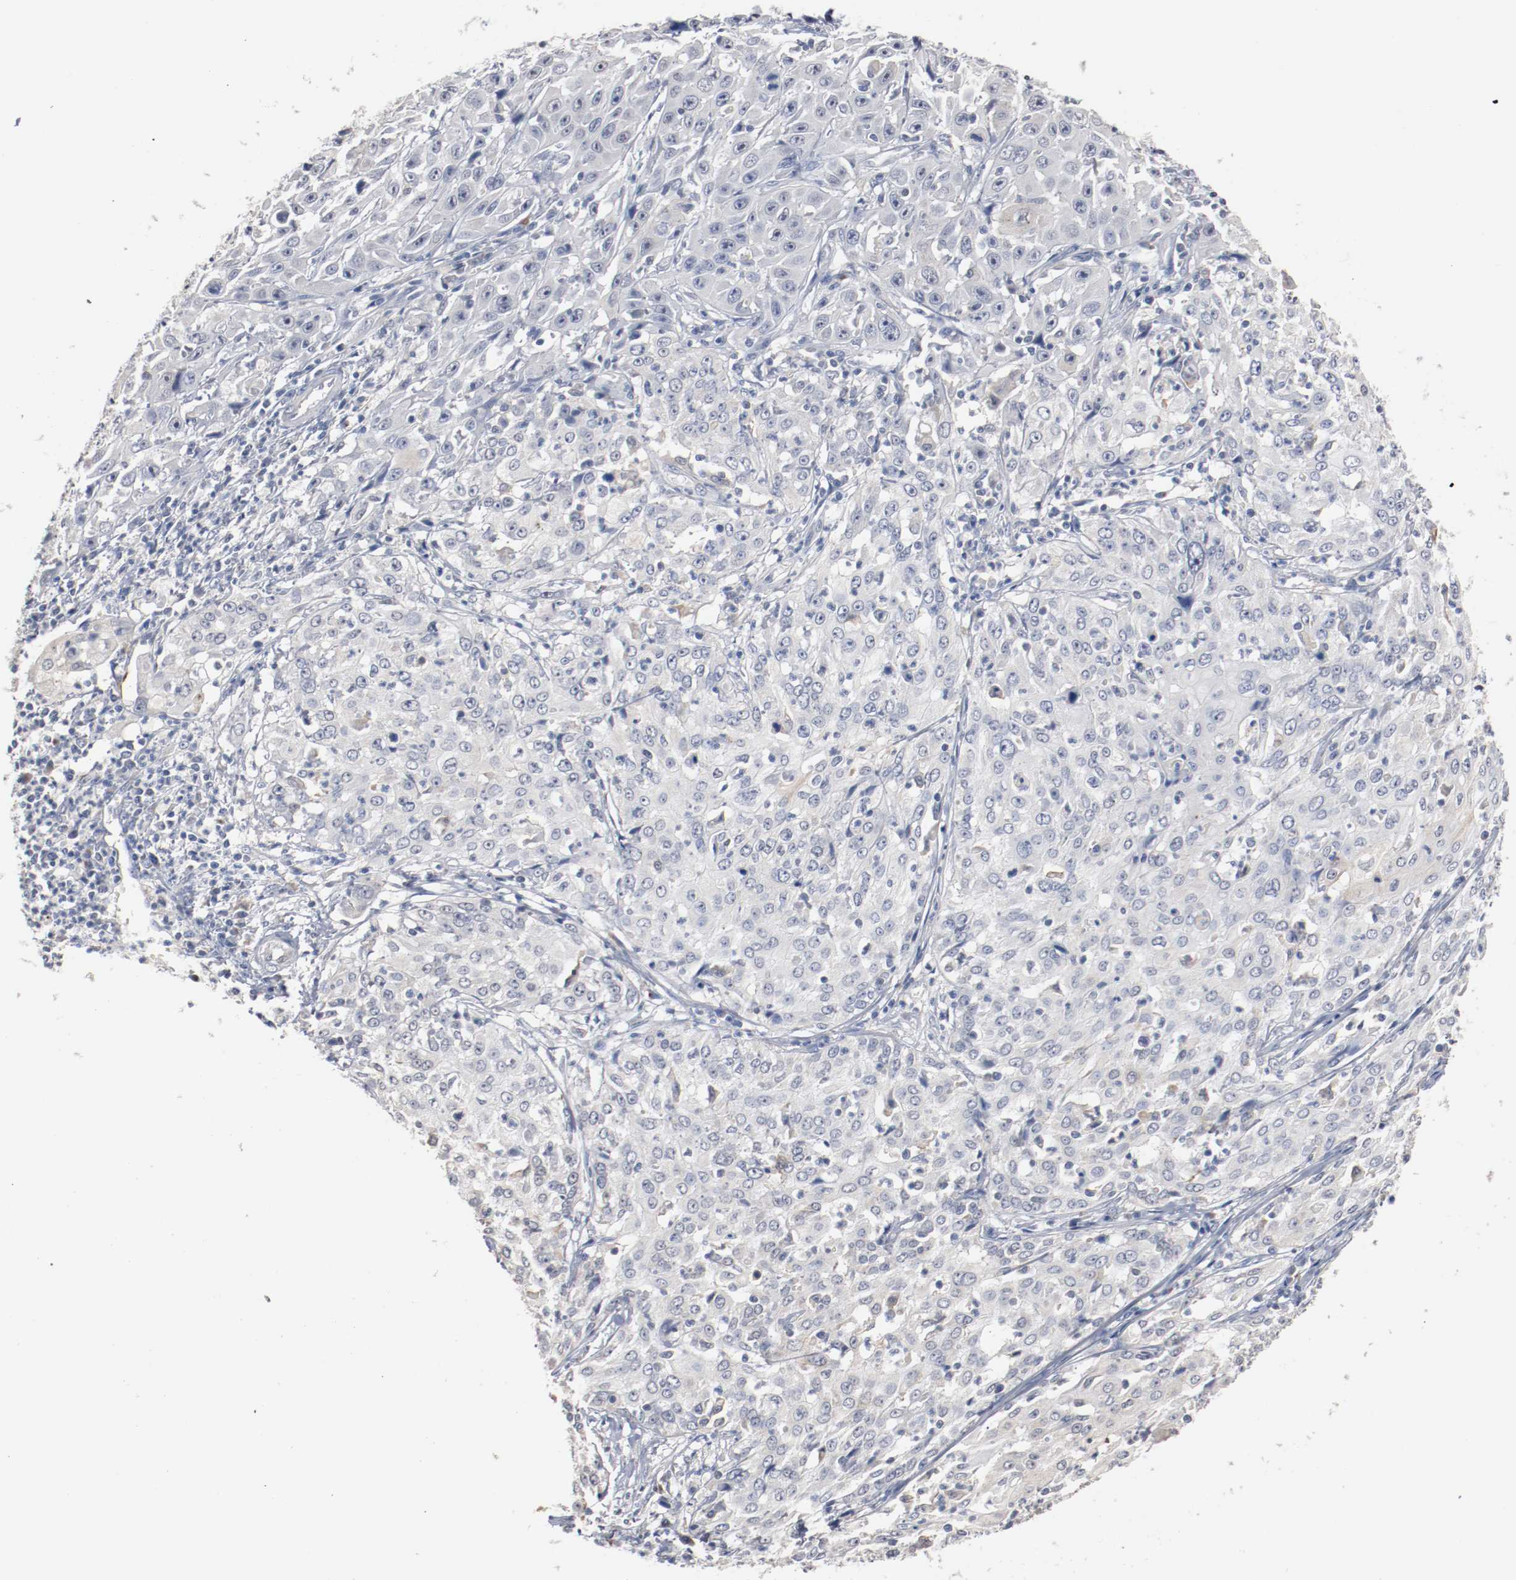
{"staining": {"intensity": "weak", "quantity": "<25%", "location": "cytoplasmic/membranous"}, "tissue": "cervical cancer", "cell_type": "Tumor cells", "image_type": "cancer", "snomed": [{"axis": "morphology", "description": "Squamous cell carcinoma, NOS"}, {"axis": "topography", "description": "Cervix"}], "caption": "This is an IHC photomicrograph of cervical squamous cell carcinoma. There is no positivity in tumor cells.", "gene": "ERICH1", "patient": {"sex": "female", "age": 39}}